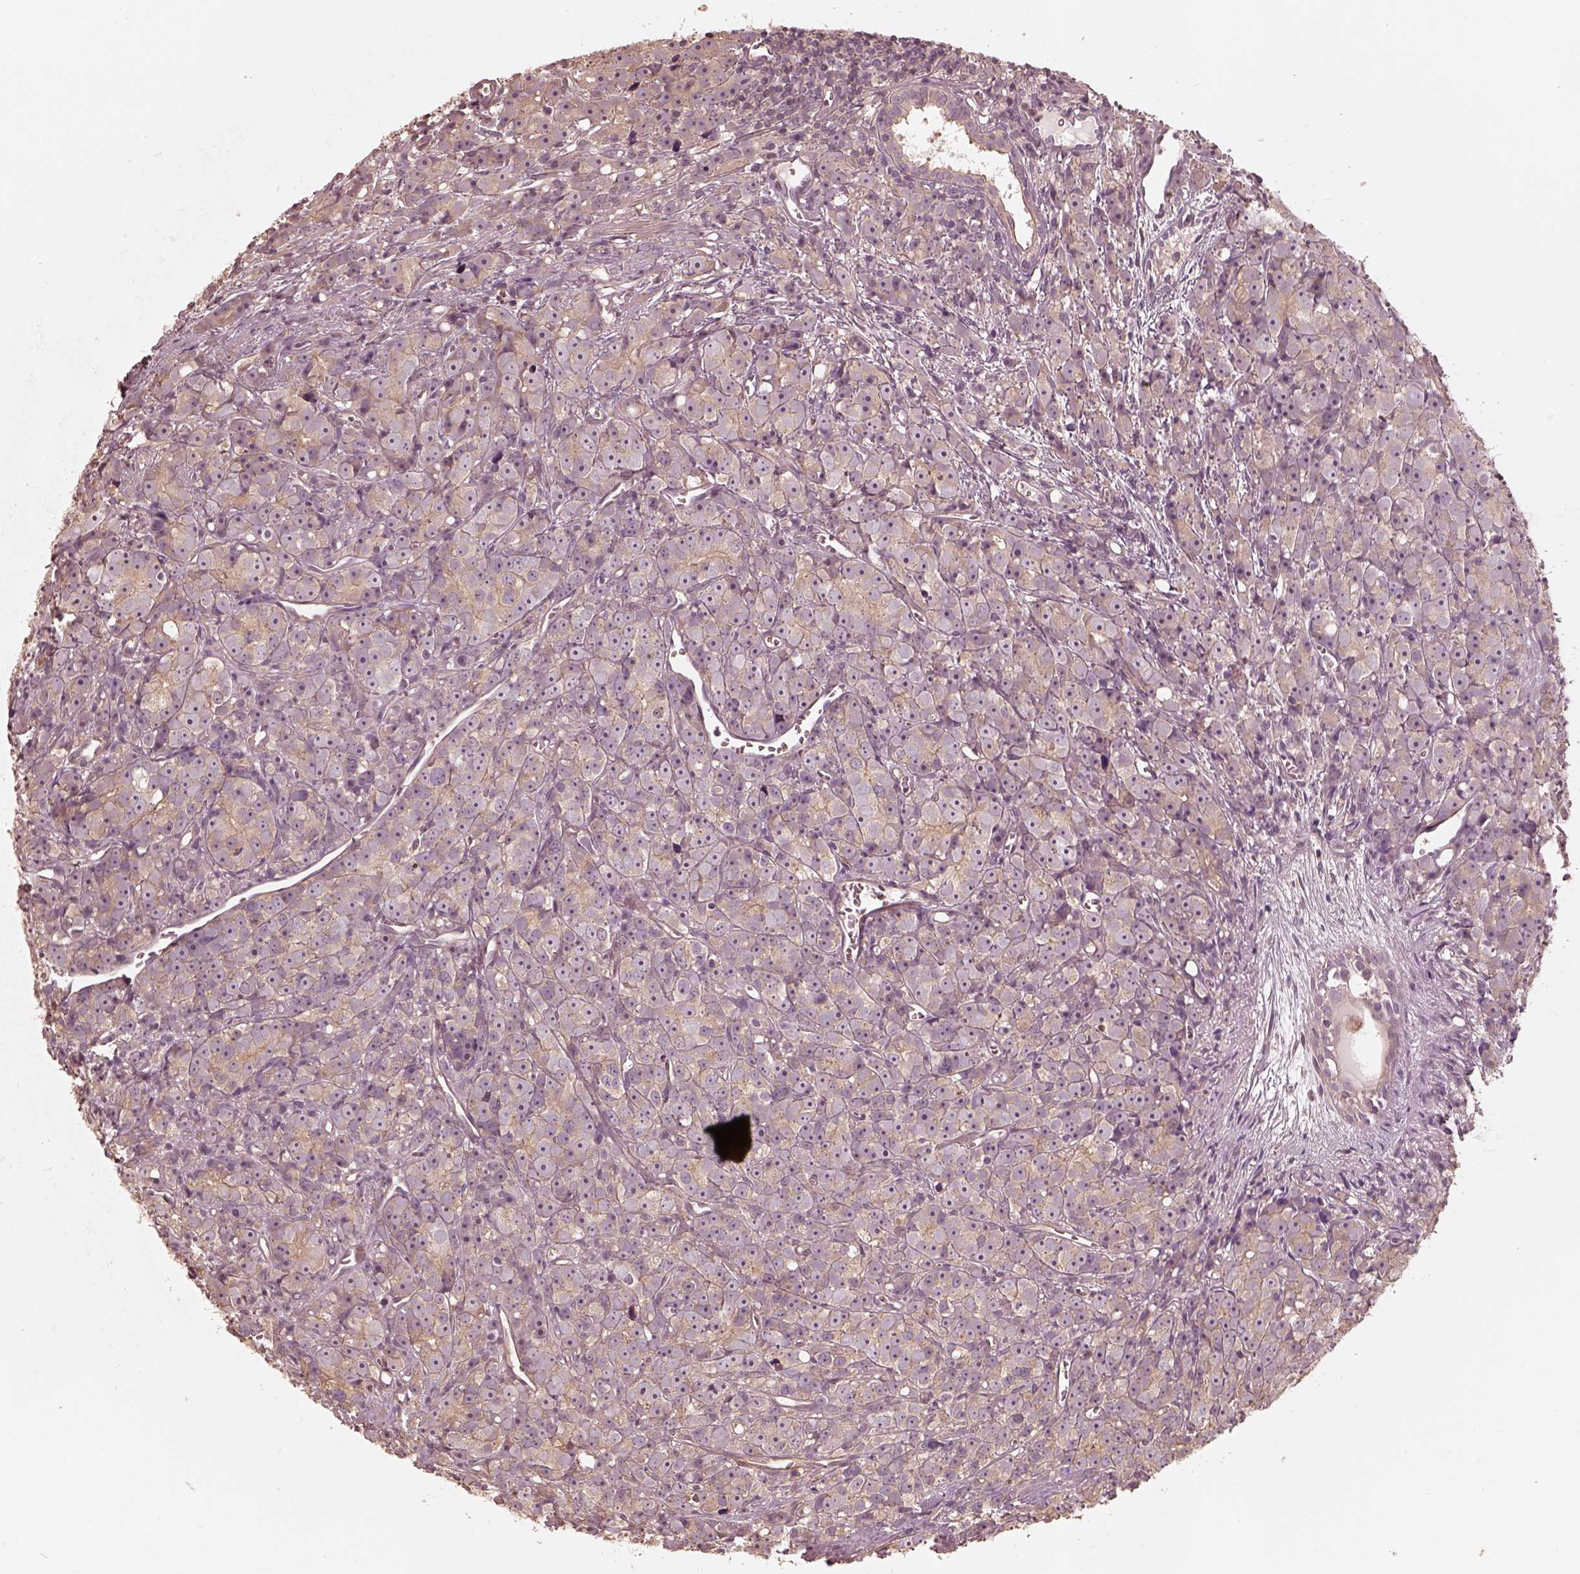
{"staining": {"intensity": "weak", "quantity": "<25%", "location": "cytoplasmic/membranous"}, "tissue": "prostate cancer", "cell_type": "Tumor cells", "image_type": "cancer", "snomed": [{"axis": "morphology", "description": "Adenocarcinoma, High grade"}, {"axis": "topography", "description": "Prostate"}], "caption": "High magnification brightfield microscopy of prostate cancer stained with DAB (3,3'-diaminobenzidine) (brown) and counterstained with hematoxylin (blue): tumor cells show no significant staining.", "gene": "KIF5C", "patient": {"sex": "male", "age": 77}}